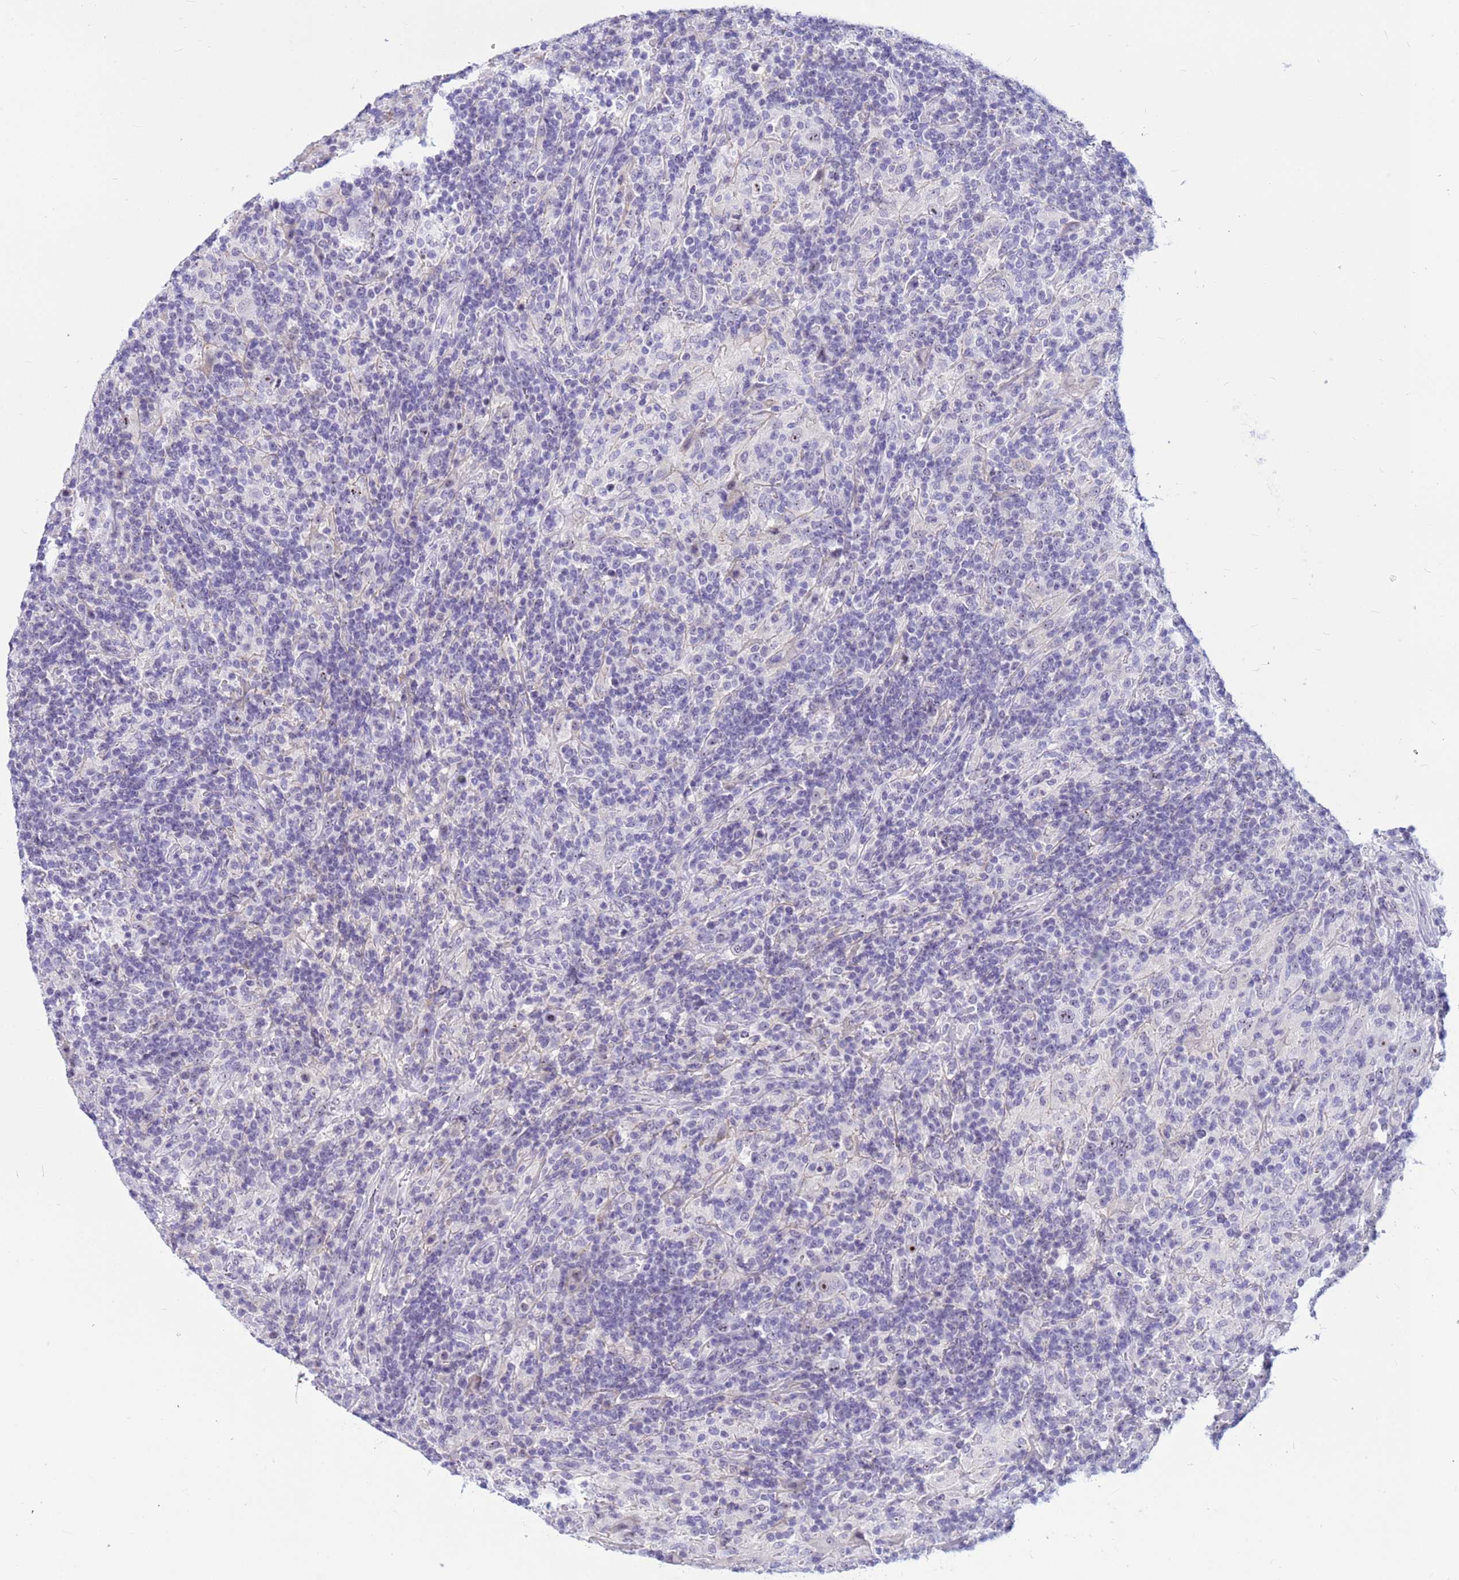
{"staining": {"intensity": "negative", "quantity": "none", "location": "none"}, "tissue": "lymphoma", "cell_type": "Tumor cells", "image_type": "cancer", "snomed": [{"axis": "morphology", "description": "Hodgkin's disease, NOS"}, {"axis": "topography", "description": "Lymph node"}], "caption": "There is no significant positivity in tumor cells of lymphoma.", "gene": "DMRTC2", "patient": {"sex": "male", "age": 70}}